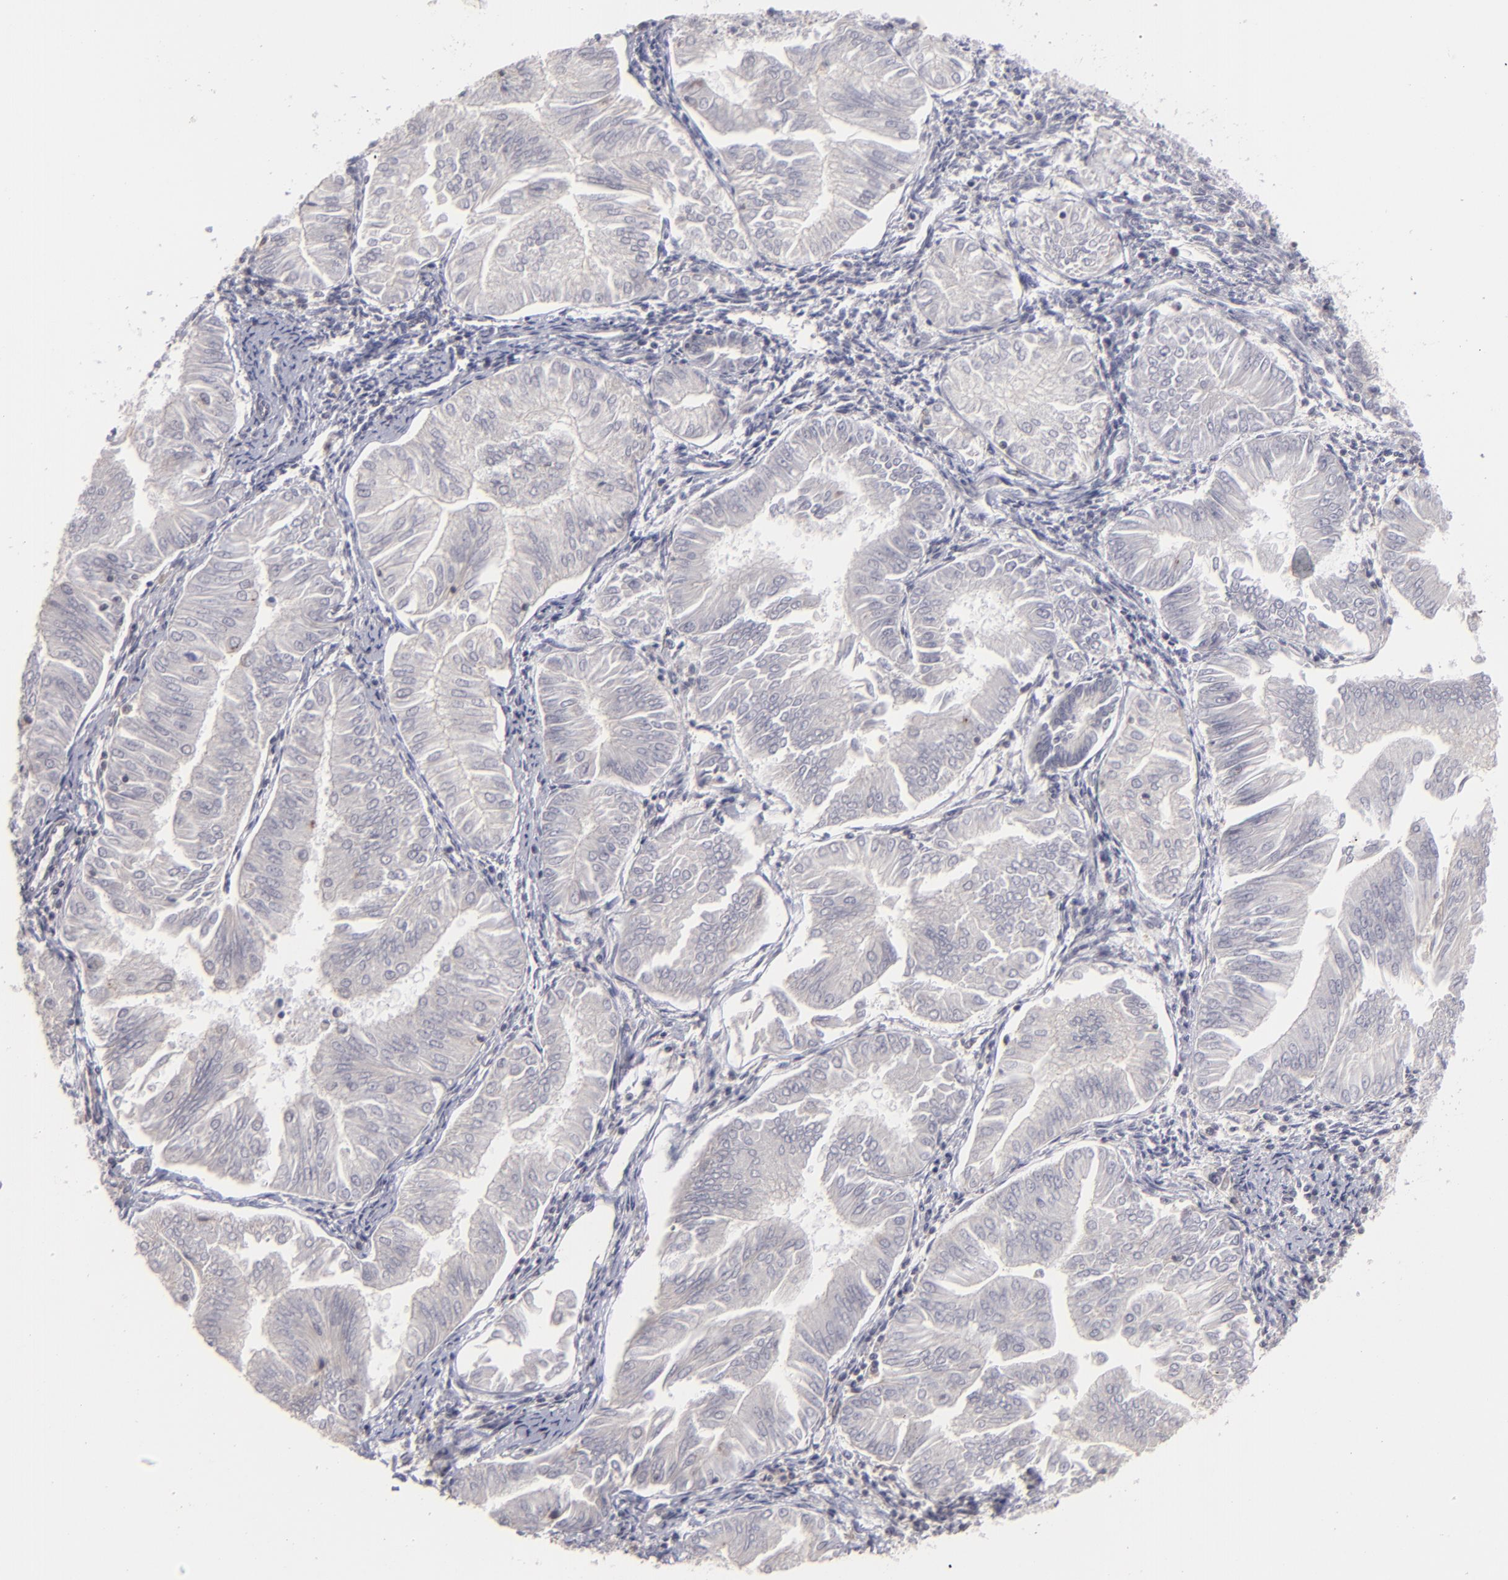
{"staining": {"intensity": "negative", "quantity": "none", "location": "none"}, "tissue": "endometrial cancer", "cell_type": "Tumor cells", "image_type": "cancer", "snomed": [{"axis": "morphology", "description": "Adenocarcinoma, NOS"}, {"axis": "topography", "description": "Endometrium"}], "caption": "Endometrial cancer (adenocarcinoma) was stained to show a protein in brown. There is no significant expression in tumor cells. (Immunohistochemistry (ihc), brightfield microscopy, high magnification).", "gene": "CLDN2", "patient": {"sex": "female", "age": 53}}